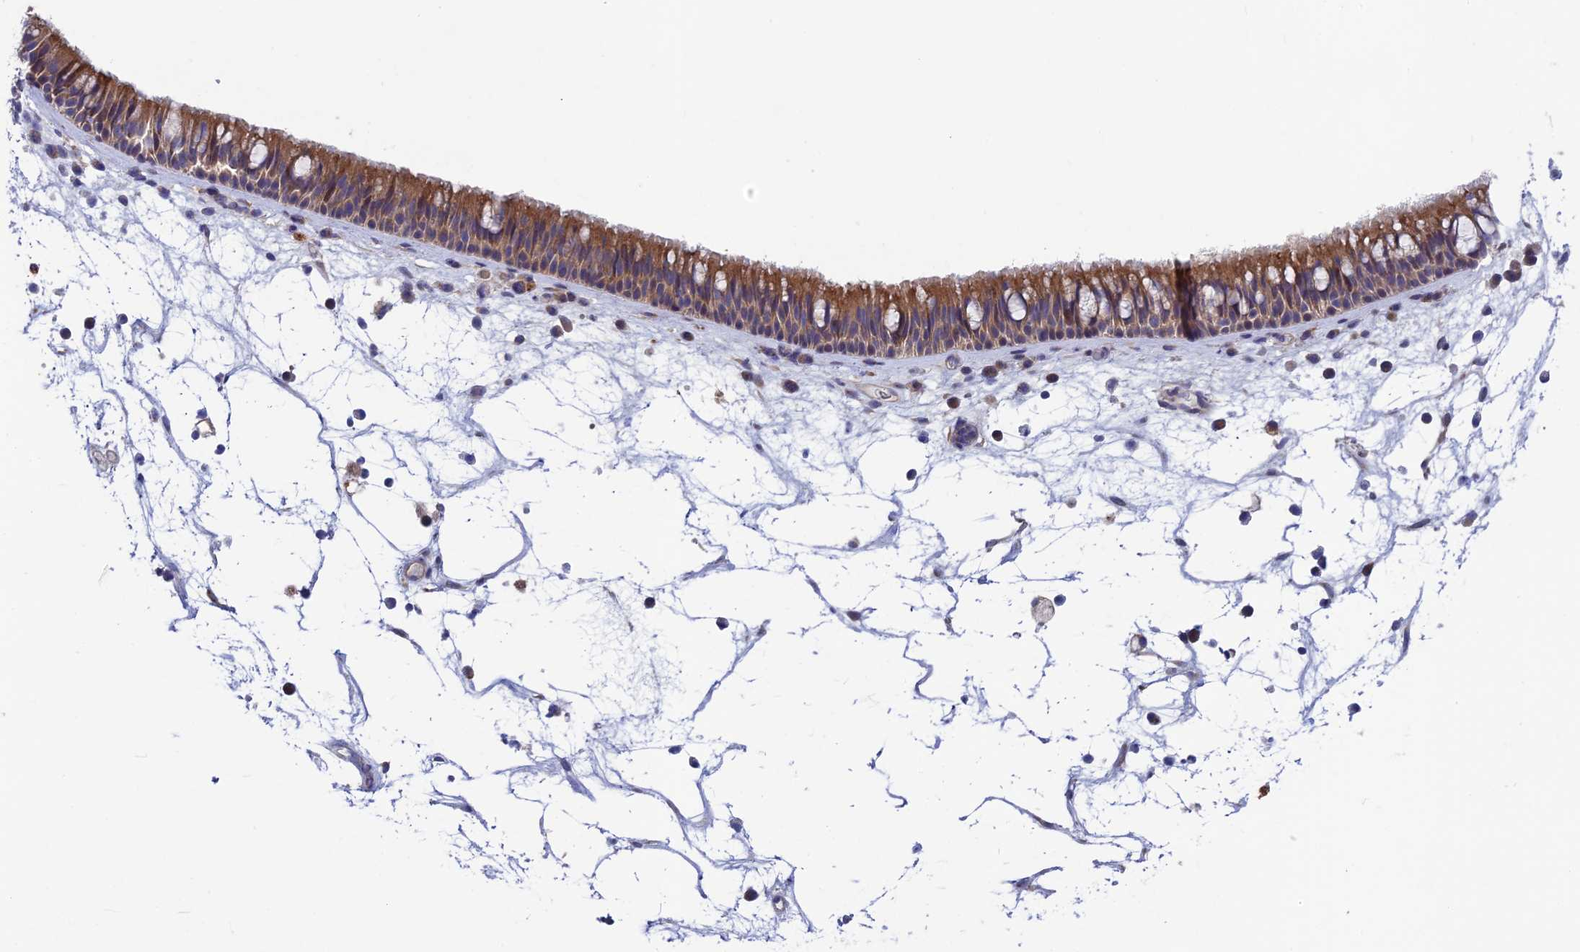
{"staining": {"intensity": "moderate", "quantity": "25%-75%", "location": "cytoplasmic/membranous"}, "tissue": "nasopharynx", "cell_type": "Respiratory epithelial cells", "image_type": "normal", "snomed": [{"axis": "morphology", "description": "Normal tissue, NOS"}, {"axis": "morphology", "description": "Inflammation, NOS"}, {"axis": "morphology", "description": "Malignant melanoma, Metastatic site"}, {"axis": "topography", "description": "Nasopharynx"}], "caption": "Immunohistochemical staining of unremarkable human nasopharynx shows 25%-75% levels of moderate cytoplasmic/membranous protein positivity in about 25%-75% of respiratory epithelial cells. The staining was performed using DAB to visualize the protein expression in brown, while the nuclei were stained in blue with hematoxylin (Magnification: 20x).", "gene": "BLTP2", "patient": {"sex": "male", "age": 70}}